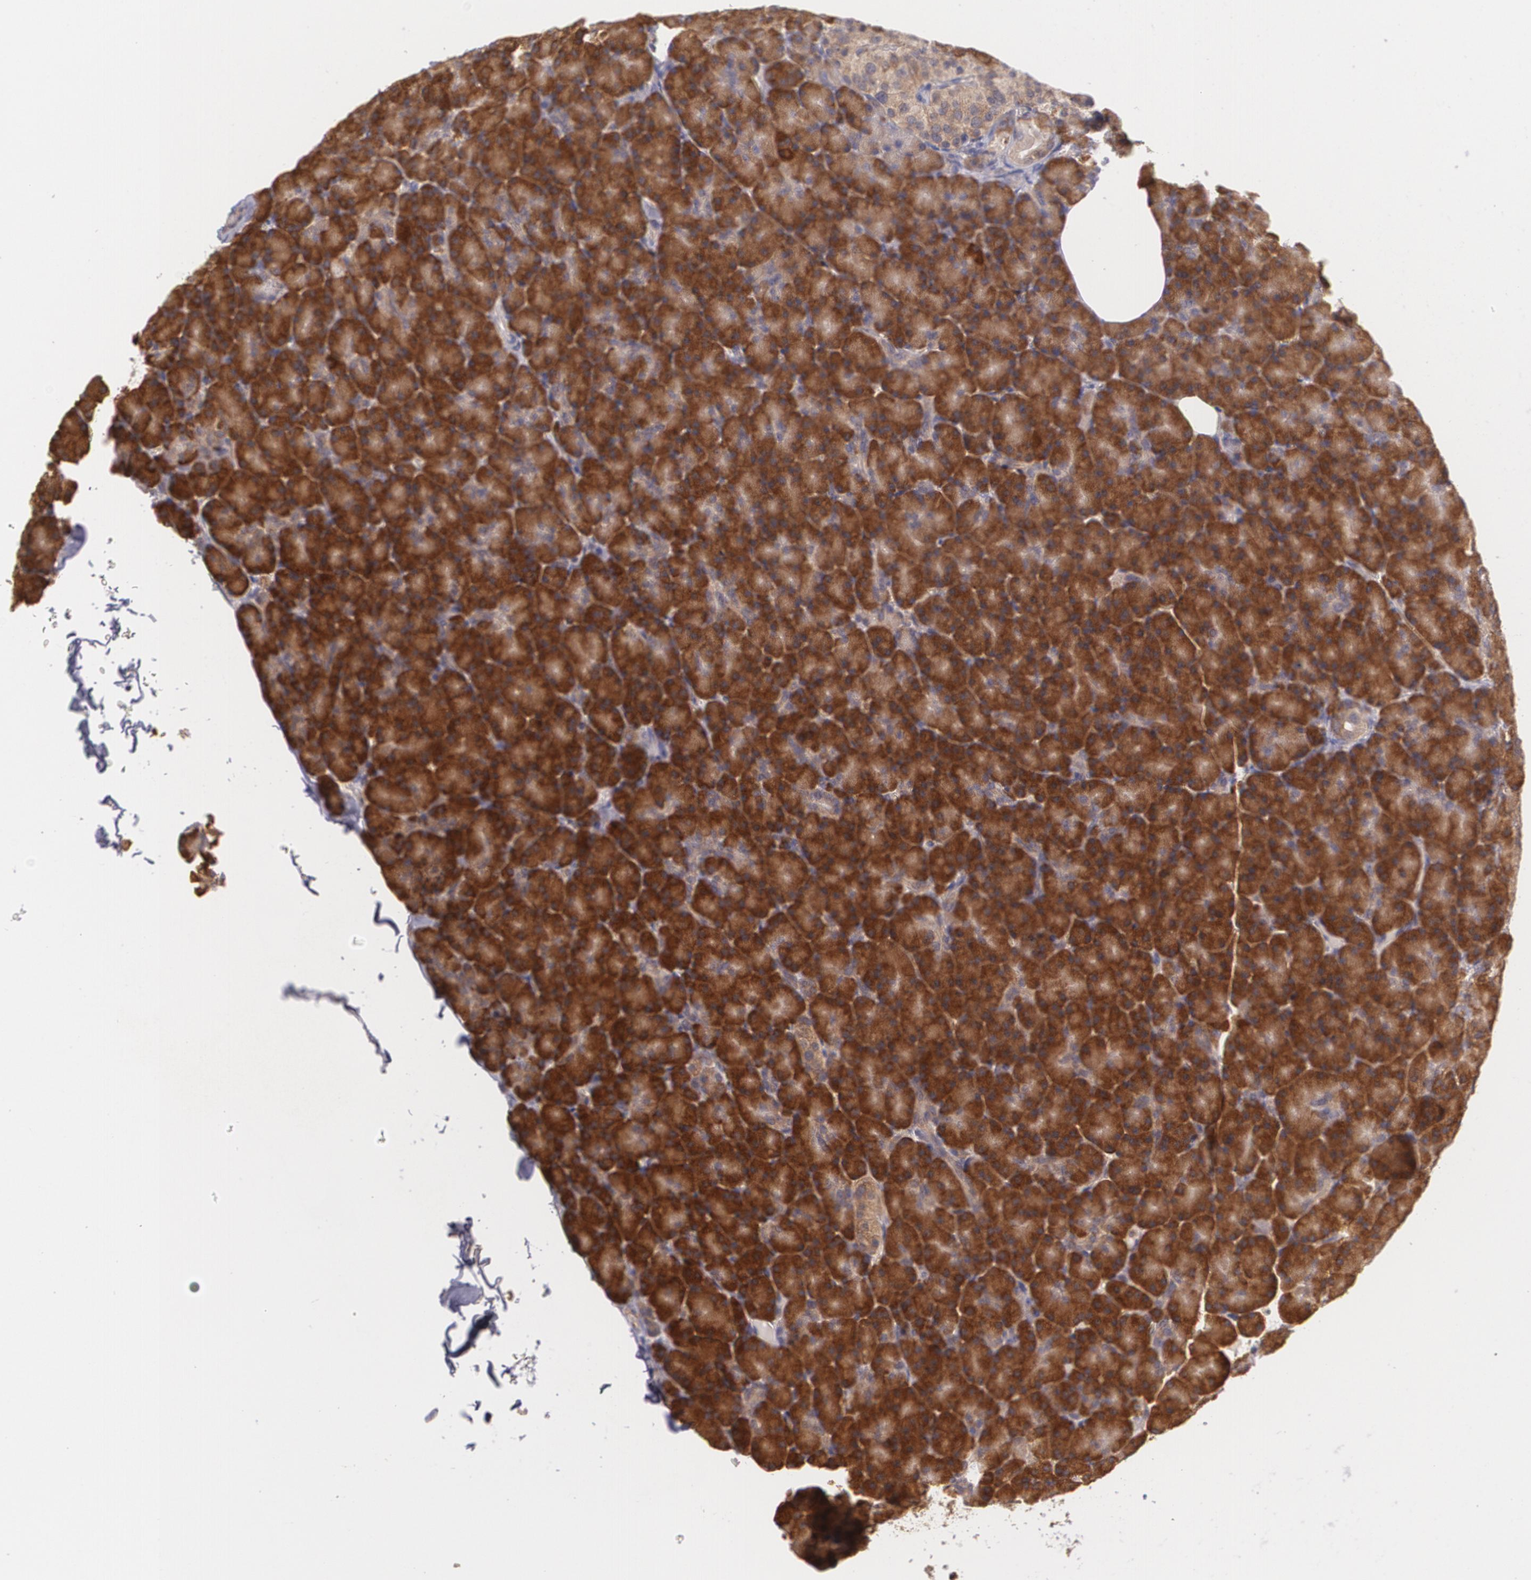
{"staining": {"intensity": "strong", "quantity": "<25%", "location": "cytoplasmic/membranous"}, "tissue": "pancreas", "cell_type": "Exocrine glandular cells", "image_type": "normal", "snomed": [{"axis": "morphology", "description": "Normal tissue, NOS"}, {"axis": "topography", "description": "Pancreas"}], "caption": "Pancreas stained with IHC exhibits strong cytoplasmic/membranous staining in approximately <25% of exocrine glandular cells.", "gene": "CCL17", "patient": {"sex": "female", "age": 43}}